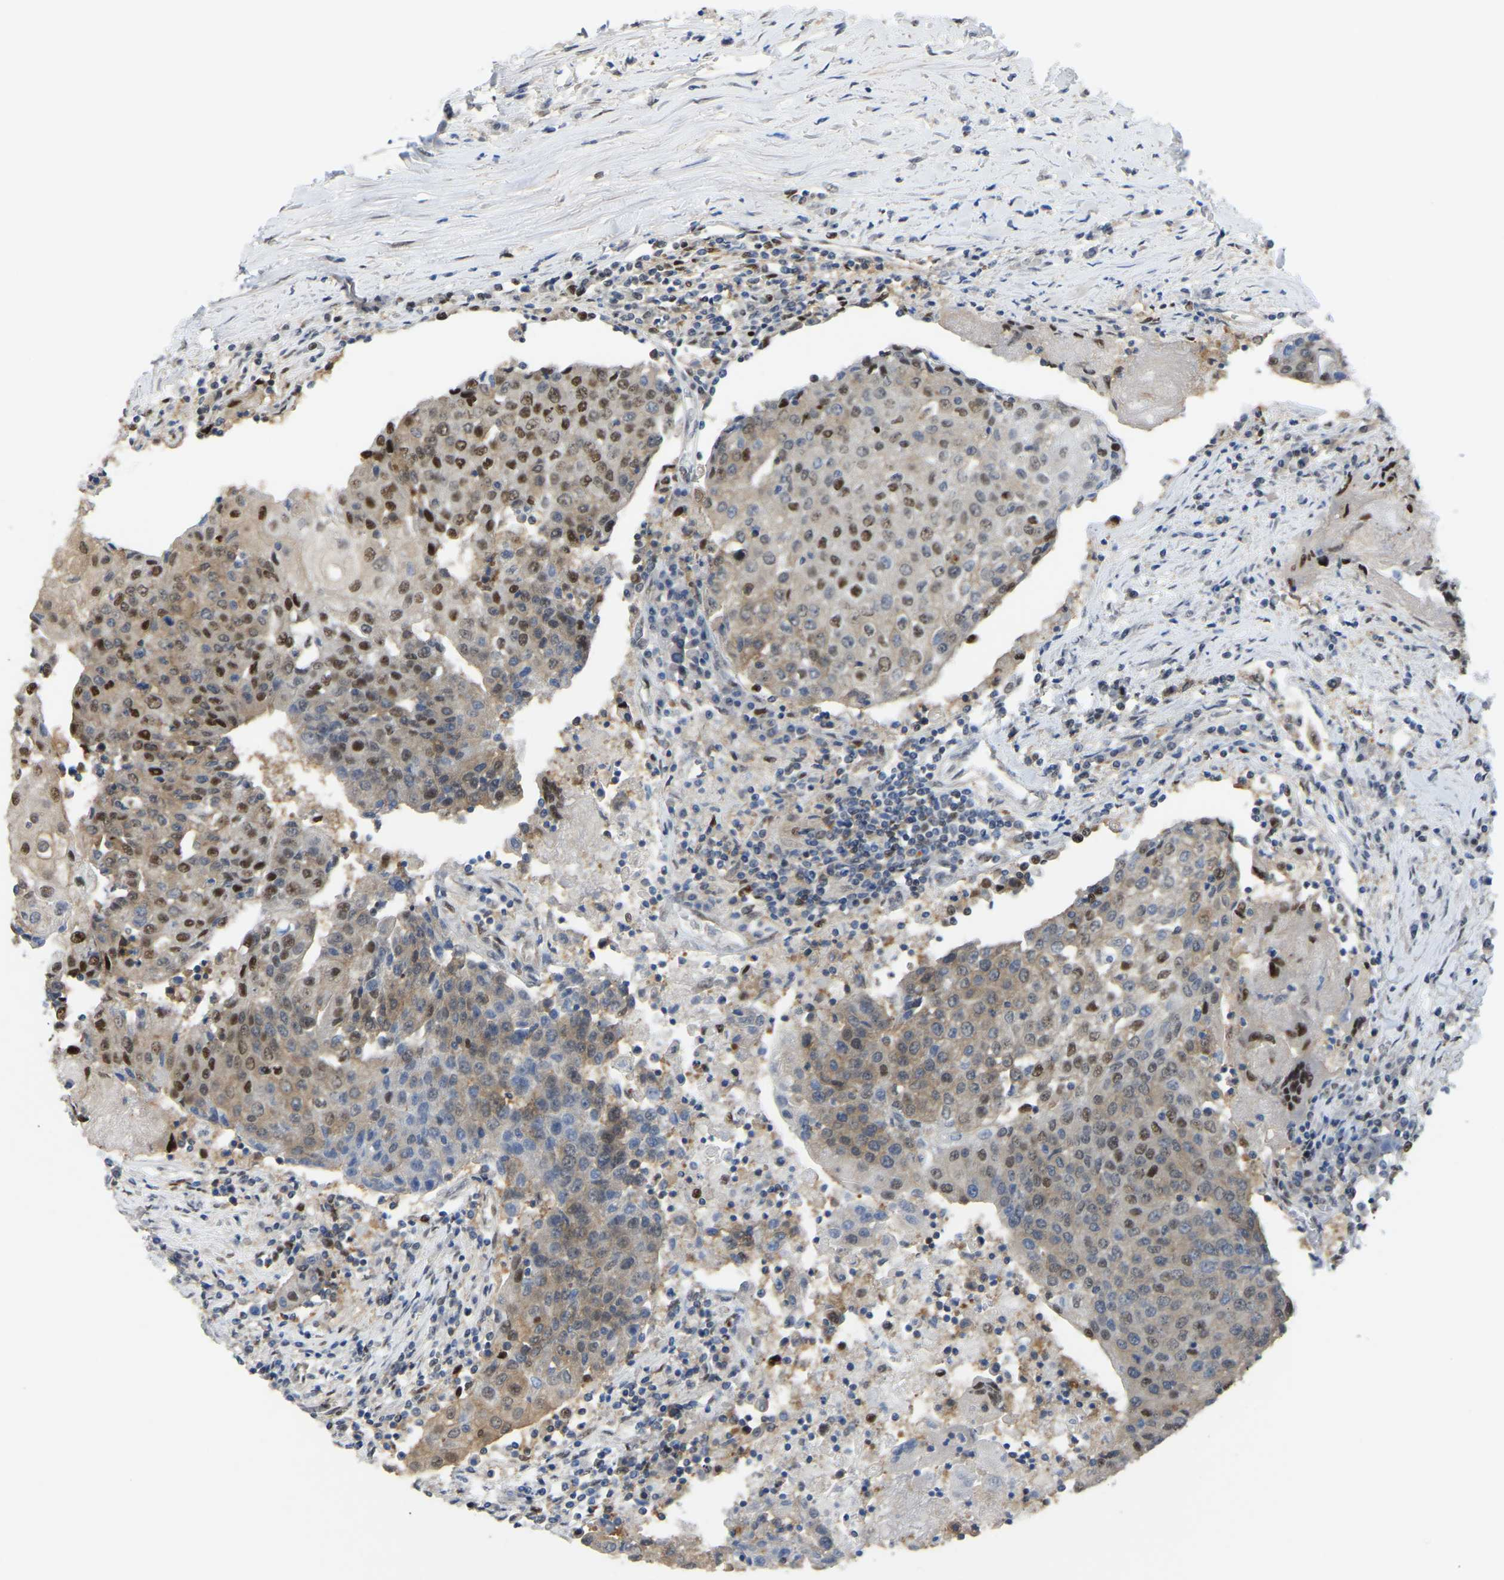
{"staining": {"intensity": "strong", "quantity": "25%-75%", "location": "nuclear"}, "tissue": "urothelial cancer", "cell_type": "Tumor cells", "image_type": "cancer", "snomed": [{"axis": "morphology", "description": "Urothelial carcinoma, High grade"}, {"axis": "topography", "description": "Urinary bladder"}], "caption": "An image of human urothelial cancer stained for a protein displays strong nuclear brown staining in tumor cells.", "gene": "KLRG2", "patient": {"sex": "female", "age": 85}}